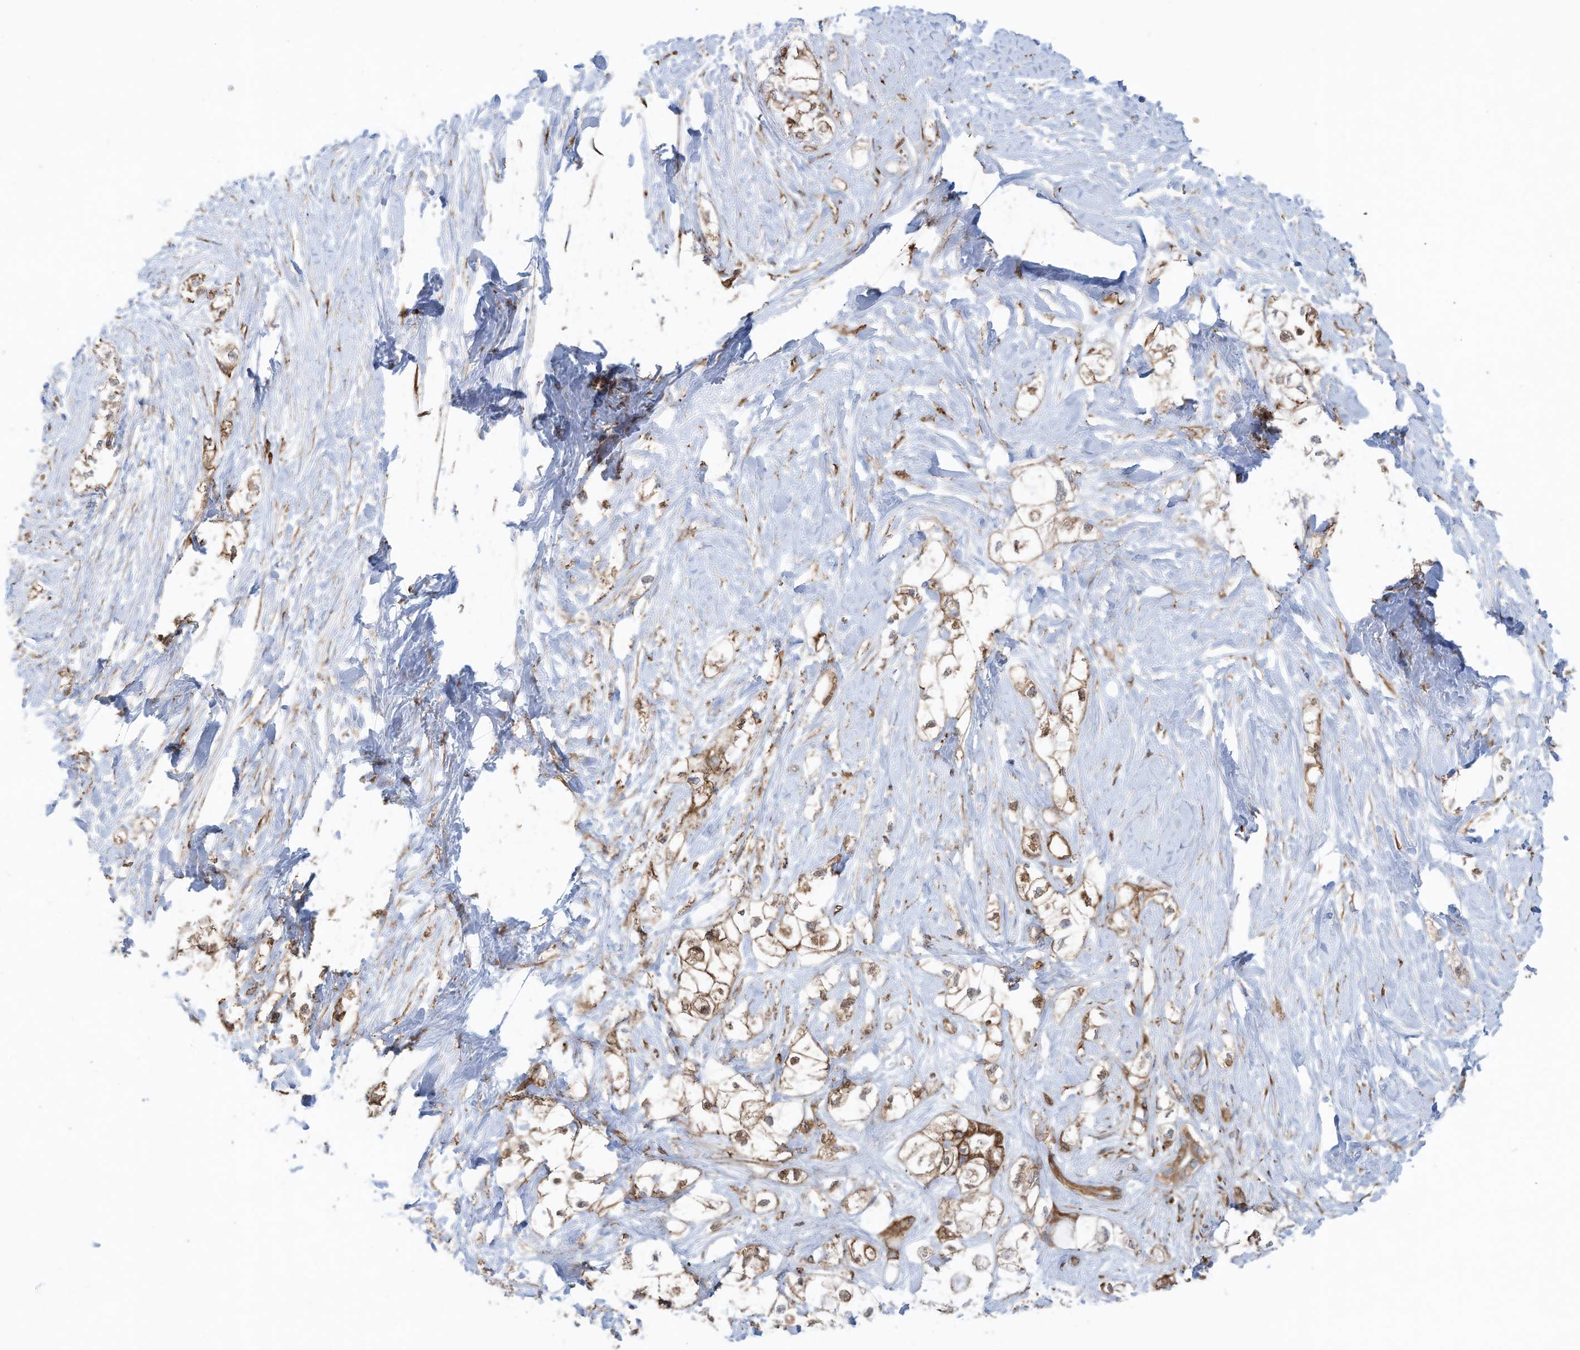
{"staining": {"intensity": "moderate", "quantity": ">75%", "location": "cytoplasmic/membranous"}, "tissue": "pancreatic cancer", "cell_type": "Tumor cells", "image_type": "cancer", "snomed": [{"axis": "morphology", "description": "Adenocarcinoma, NOS"}, {"axis": "topography", "description": "Pancreas"}], "caption": "This is a micrograph of immunohistochemistry staining of pancreatic cancer (adenocarcinoma), which shows moderate positivity in the cytoplasmic/membranous of tumor cells.", "gene": "ZNF354C", "patient": {"sex": "male", "age": 70}}